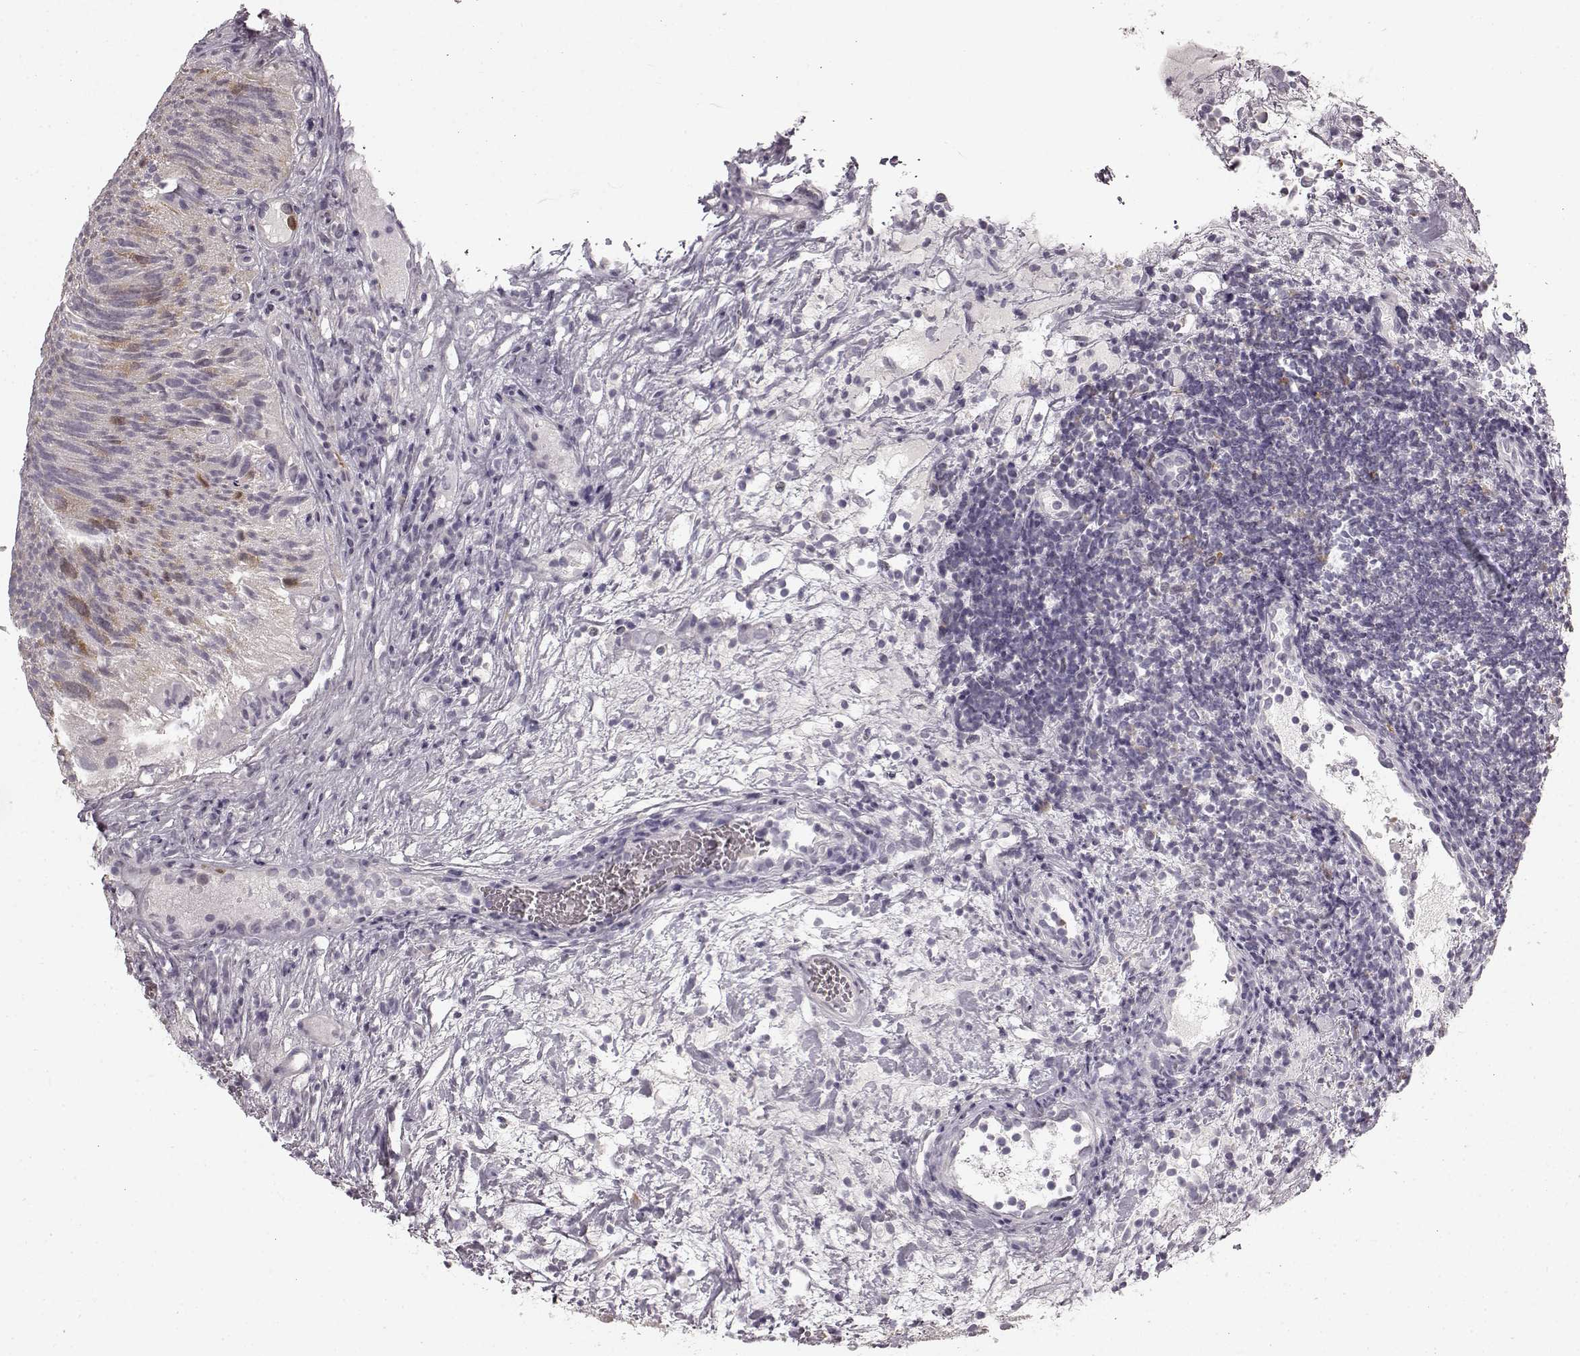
{"staining": {"intensity": "weak", "quantity": "25%-75%", "location": "cytoplasmic/membranous"}, "tissue": "urothelial cancer", "cell_type": "Tumor cells", "image_type": "cancer", "snomed": [{"axis": "morphology", "description": "Urothelial carcinoma, Low grade"}, {"axis": "topography", "description": "Urinary bladder"}], "caption": "This is a micrograph of immunohistochemistry staining of urothelial cancer, which shows weak expression in the cytoplasmic/membranous of tumor cells.", "gene": "HMMR", "patient": {"sex": "female", "age": 69}}